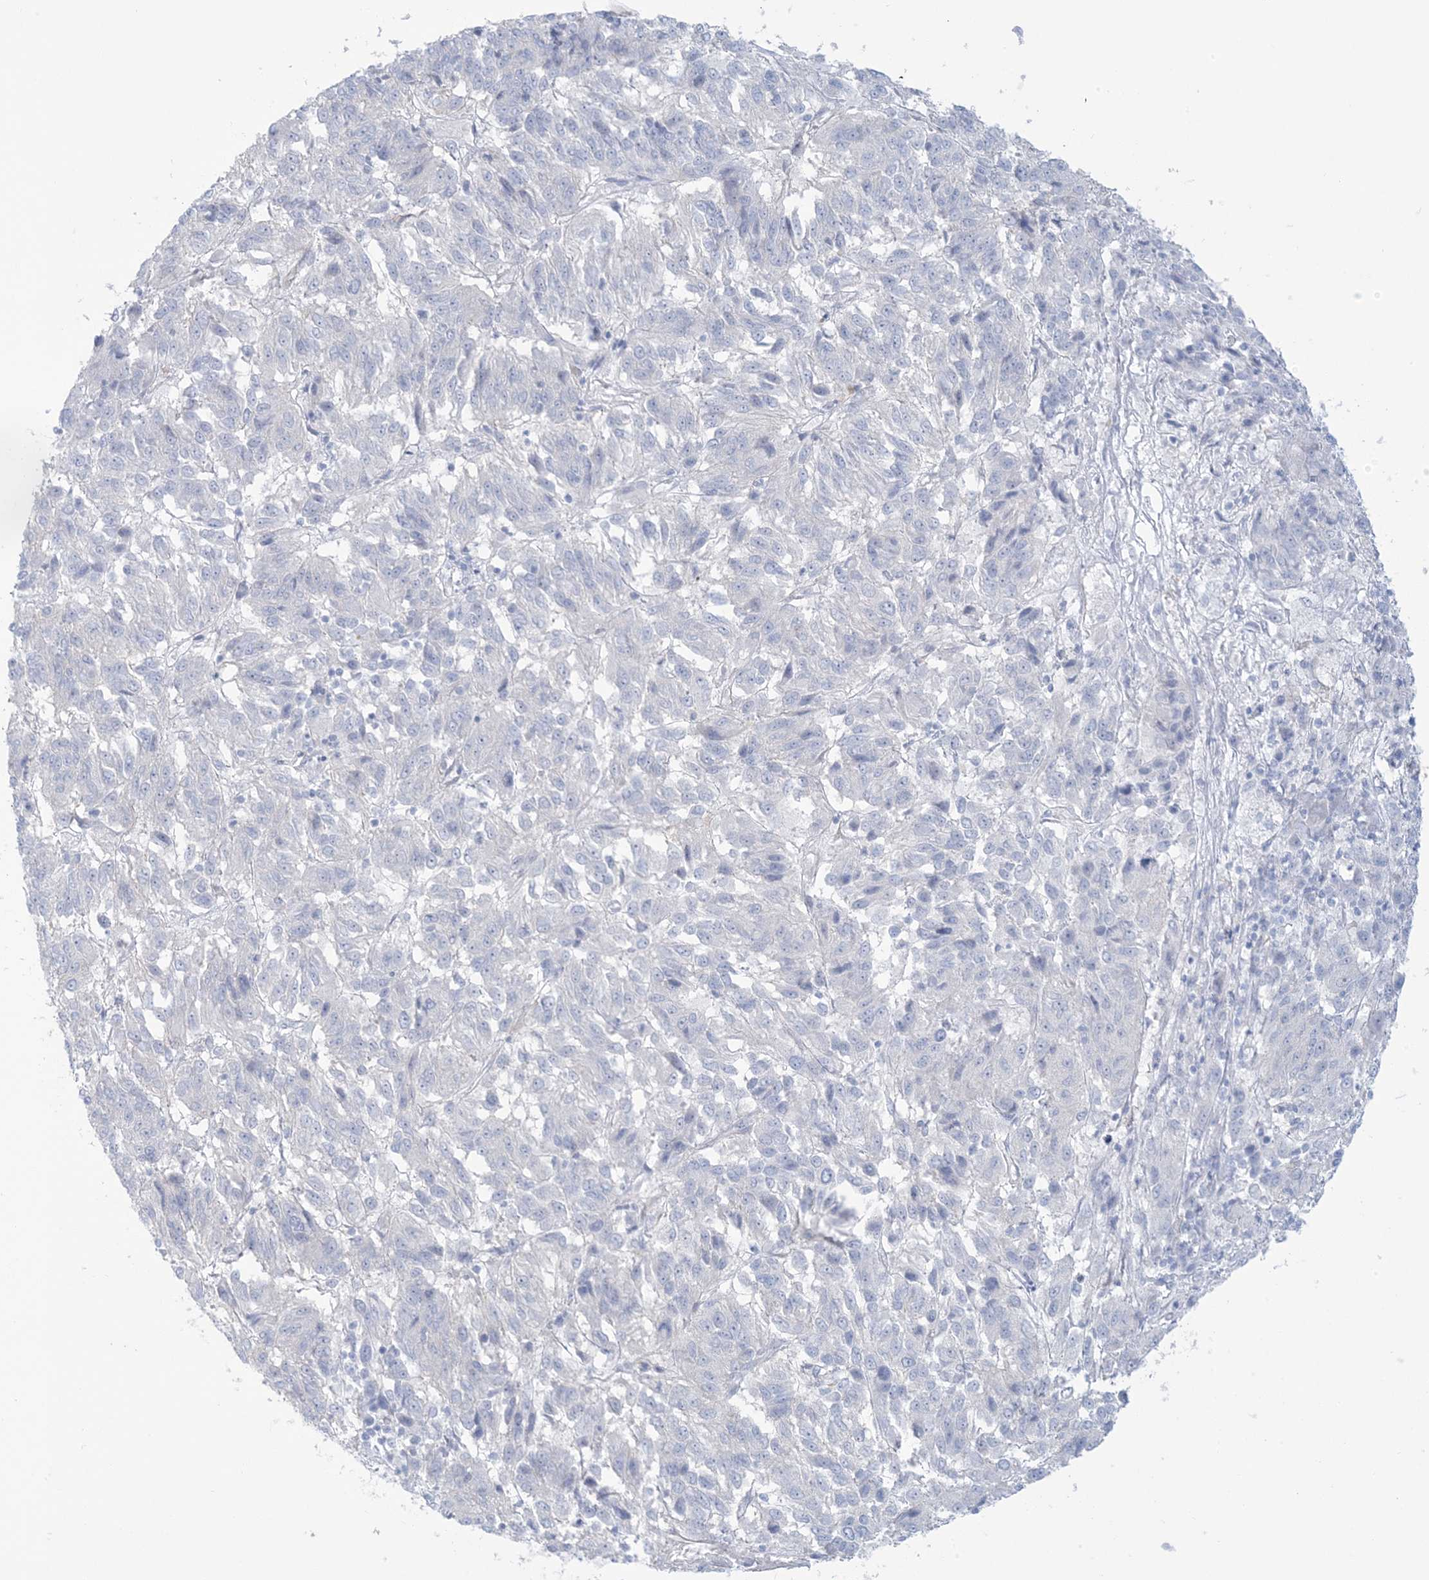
{"staining": {"intensity": "negative", "quantity": "none", "location": "none"}, "tissue": "melanoma", "cell_type": "Tumor cells", "image_type": "cancer", "snomed": [{"axis": "morphology", "description": "Malignant melanoma, Metastatic site"}, {"axis": "topography", "description": "Lung"}], "caption": "There is no significant positivity in tumor cells of malignant melanoma (metastatic site).", "gene": "AGXT", "patient": {"sex": "male", "age": 64}}